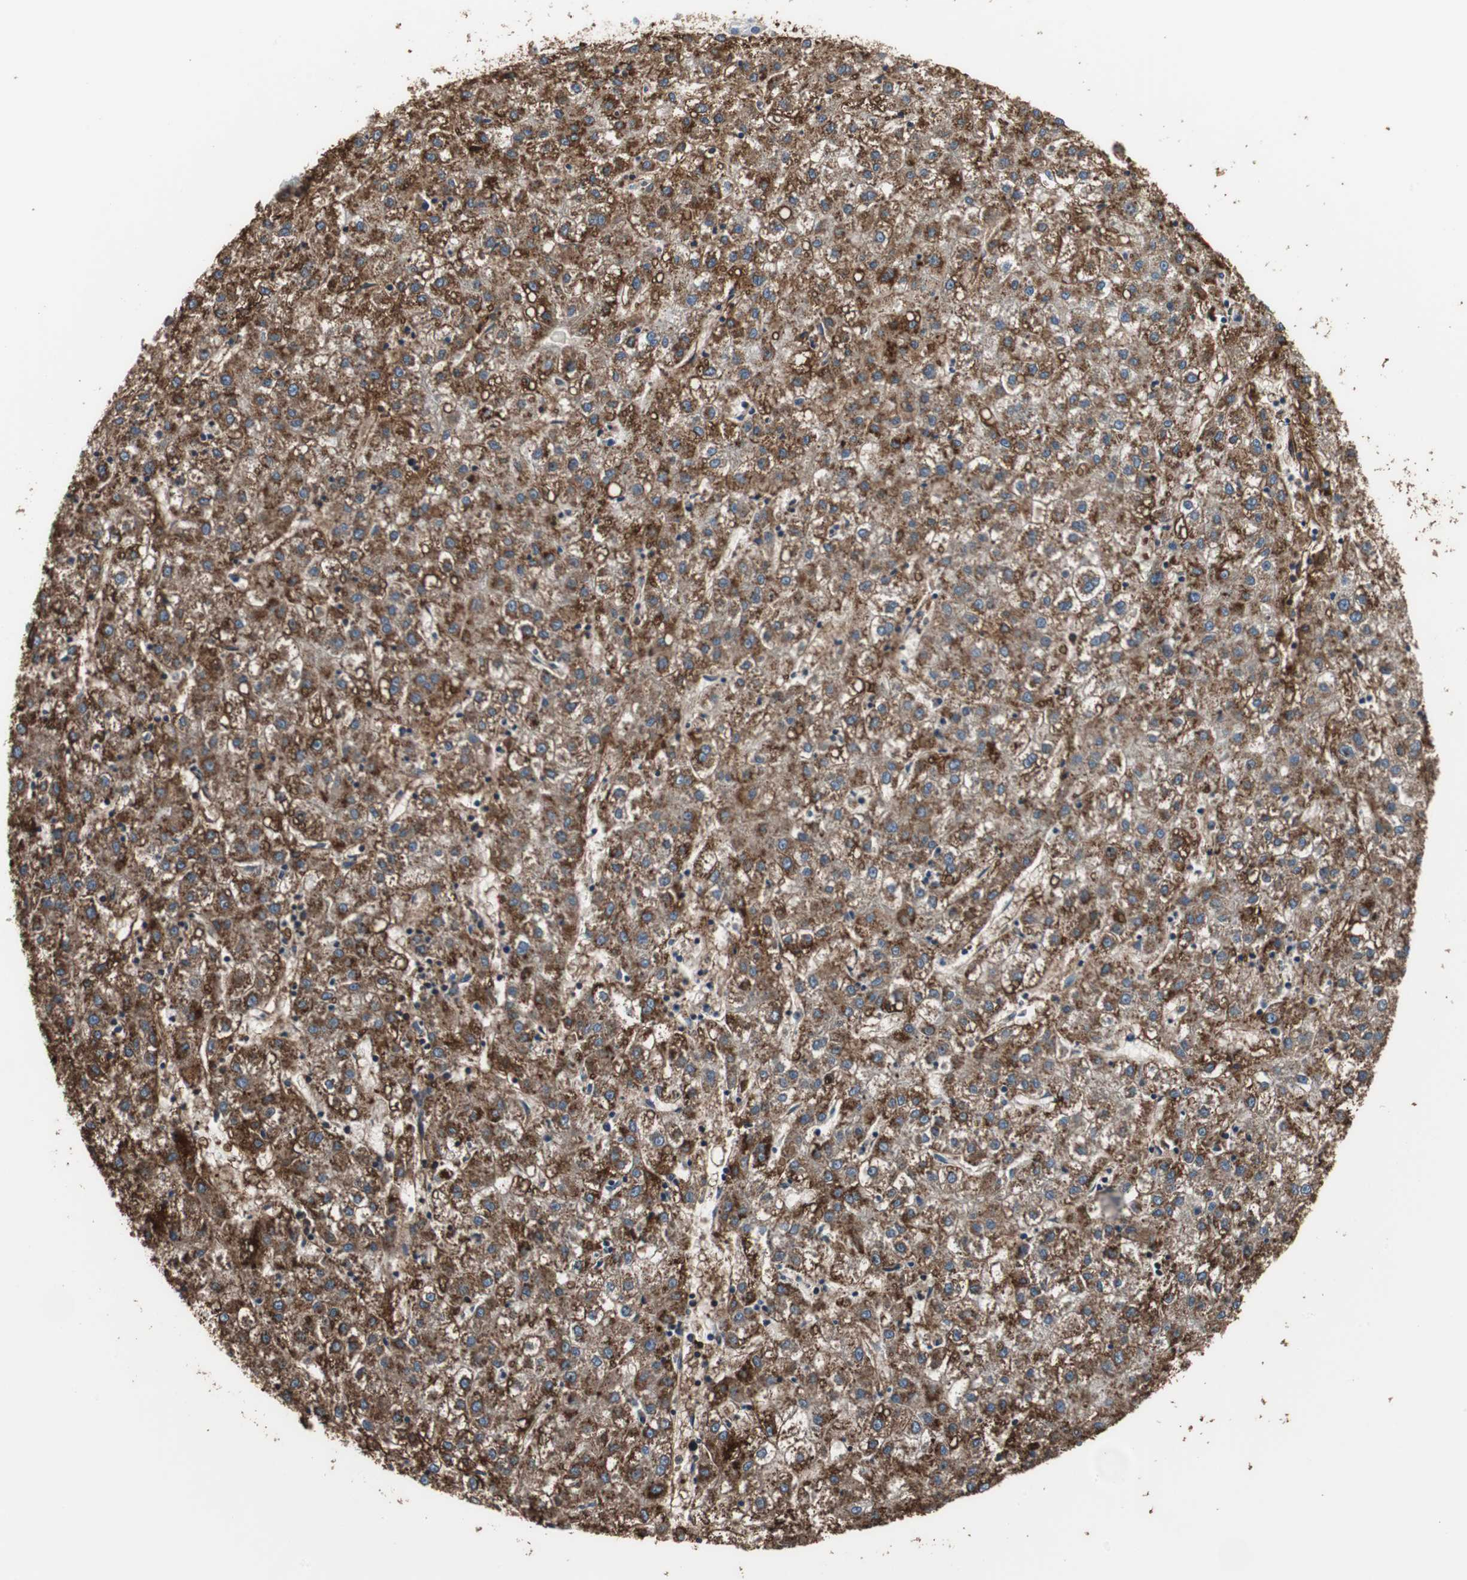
{"staining": {"intensity": "strong", "quantity": ">75%", "location": "cytoplasmic/membranous"}, "tissue": "liver cancer", "cell_type": "Tumor cells", "image_type": "cancer", "snomed": [{"axis": "morphology", "description": "Carcinoma, Hepatocellular, NOS"}, {"axis": "topography", "description": "Liver"}], "caption": "Protein analysis of liver cancer tissue reveals strong cytoplasmic/membranous expression in about >75% of tumor cells. (brown staining indicates protein expression, while blue staining denotes nuclei).", "gene": "ANXA4", "patient": {"sex": "male", "age": 72}}